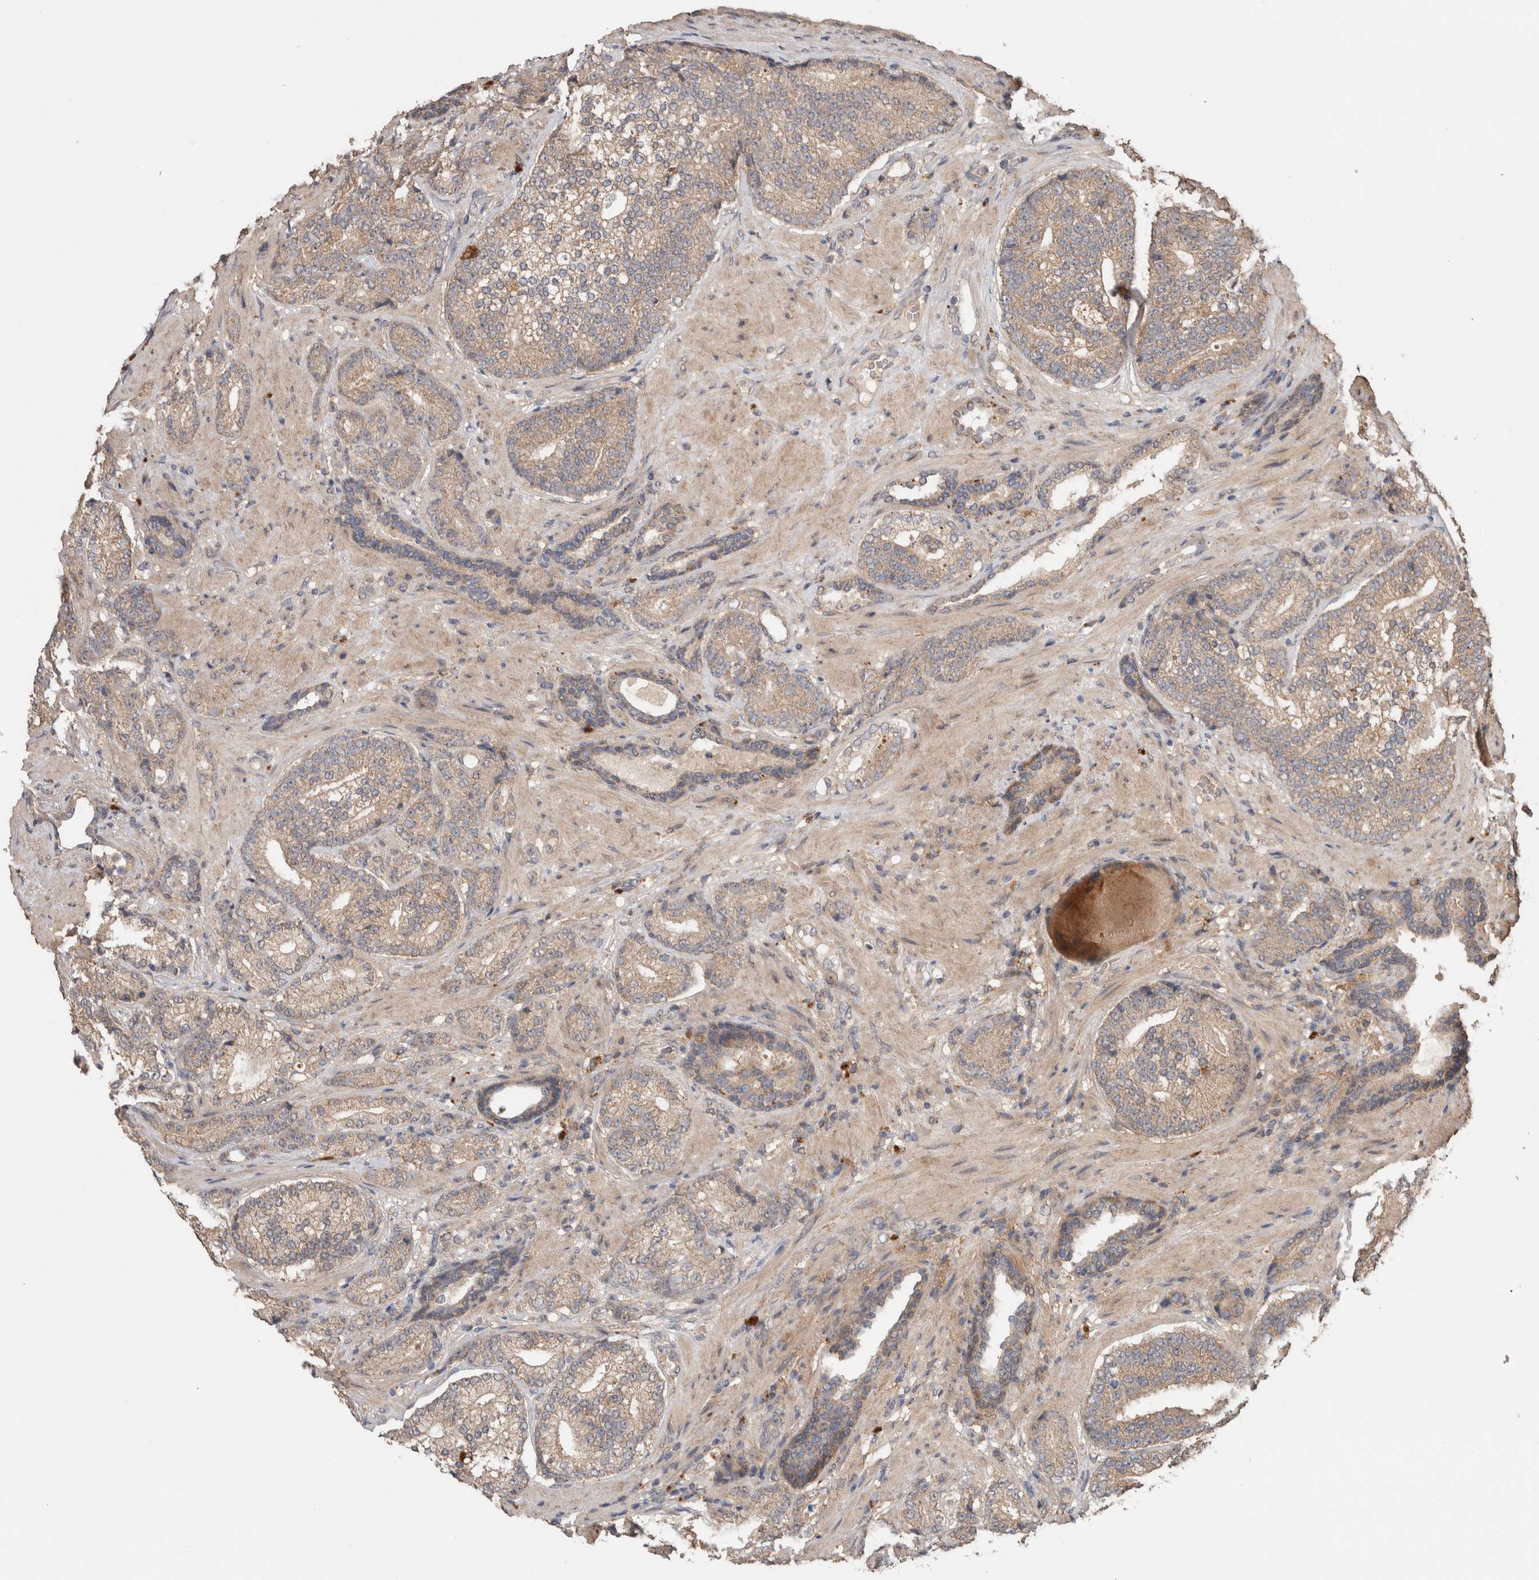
{"staining": {"intensity": "weak", "quantity": ">75%", "location": "cytoplasmic/membranous"}, "tissue": "prostate cancer", "cell_type": "Tumor cells", "image_type": "cancer", "snomed": [{"axis": "morphology", "description": "Adenocarcinoma, High grade"}, {"axis": "topography", "description": "Prostate"}], "caption": "A brown stain shows weak cytoplasmic/membranous positivity of a protein in prostate high-grade adenocarcinoma tumor cells.", "gene": "KCNJ5", "patient": {"sex": "male", "age": 61}}